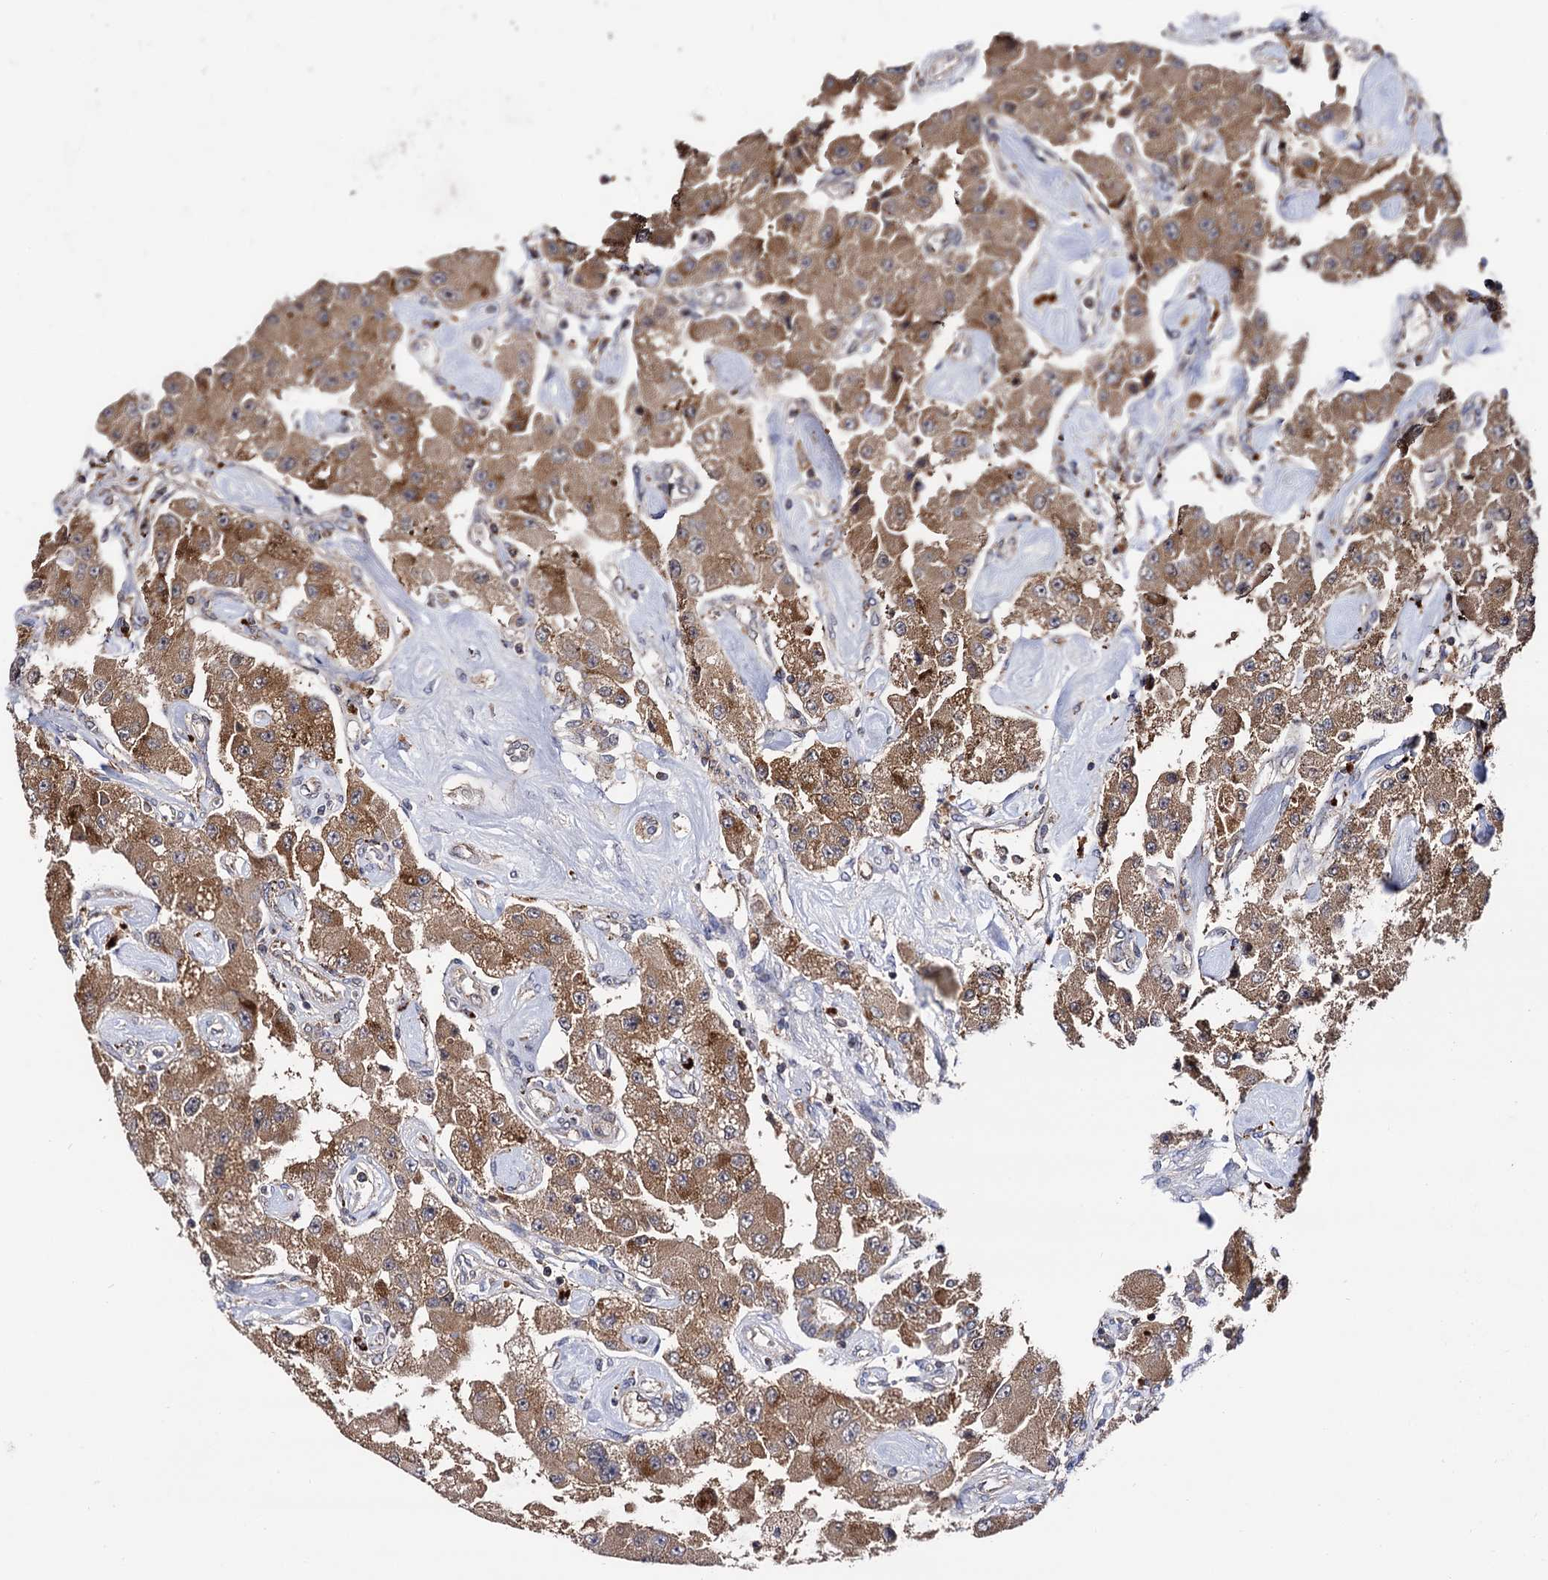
{"staining": {"intensity": "moderate", "quantity": ">75%", "location": "cytoplasmic/membranous"}, "tissue": "carcinoid", "cell_type": "Tumor cells", "image_type": "cancer", "snomed": [{"axis": "morphology", "description": "Carcinoid, malignant, NOS"}, {"axis": "topography", "description": "Pancreas"}], "caption": "The photomicrograph displays a brown stain indicating the presence of a protein in the cytoplasmic/membranous of tumor cells in carcinoid (malignant). (Brightfield microscopy of DAB IHC at high magnification).", "gene": "MICAL2", "patient": {"sex": "male", "age": 41}}